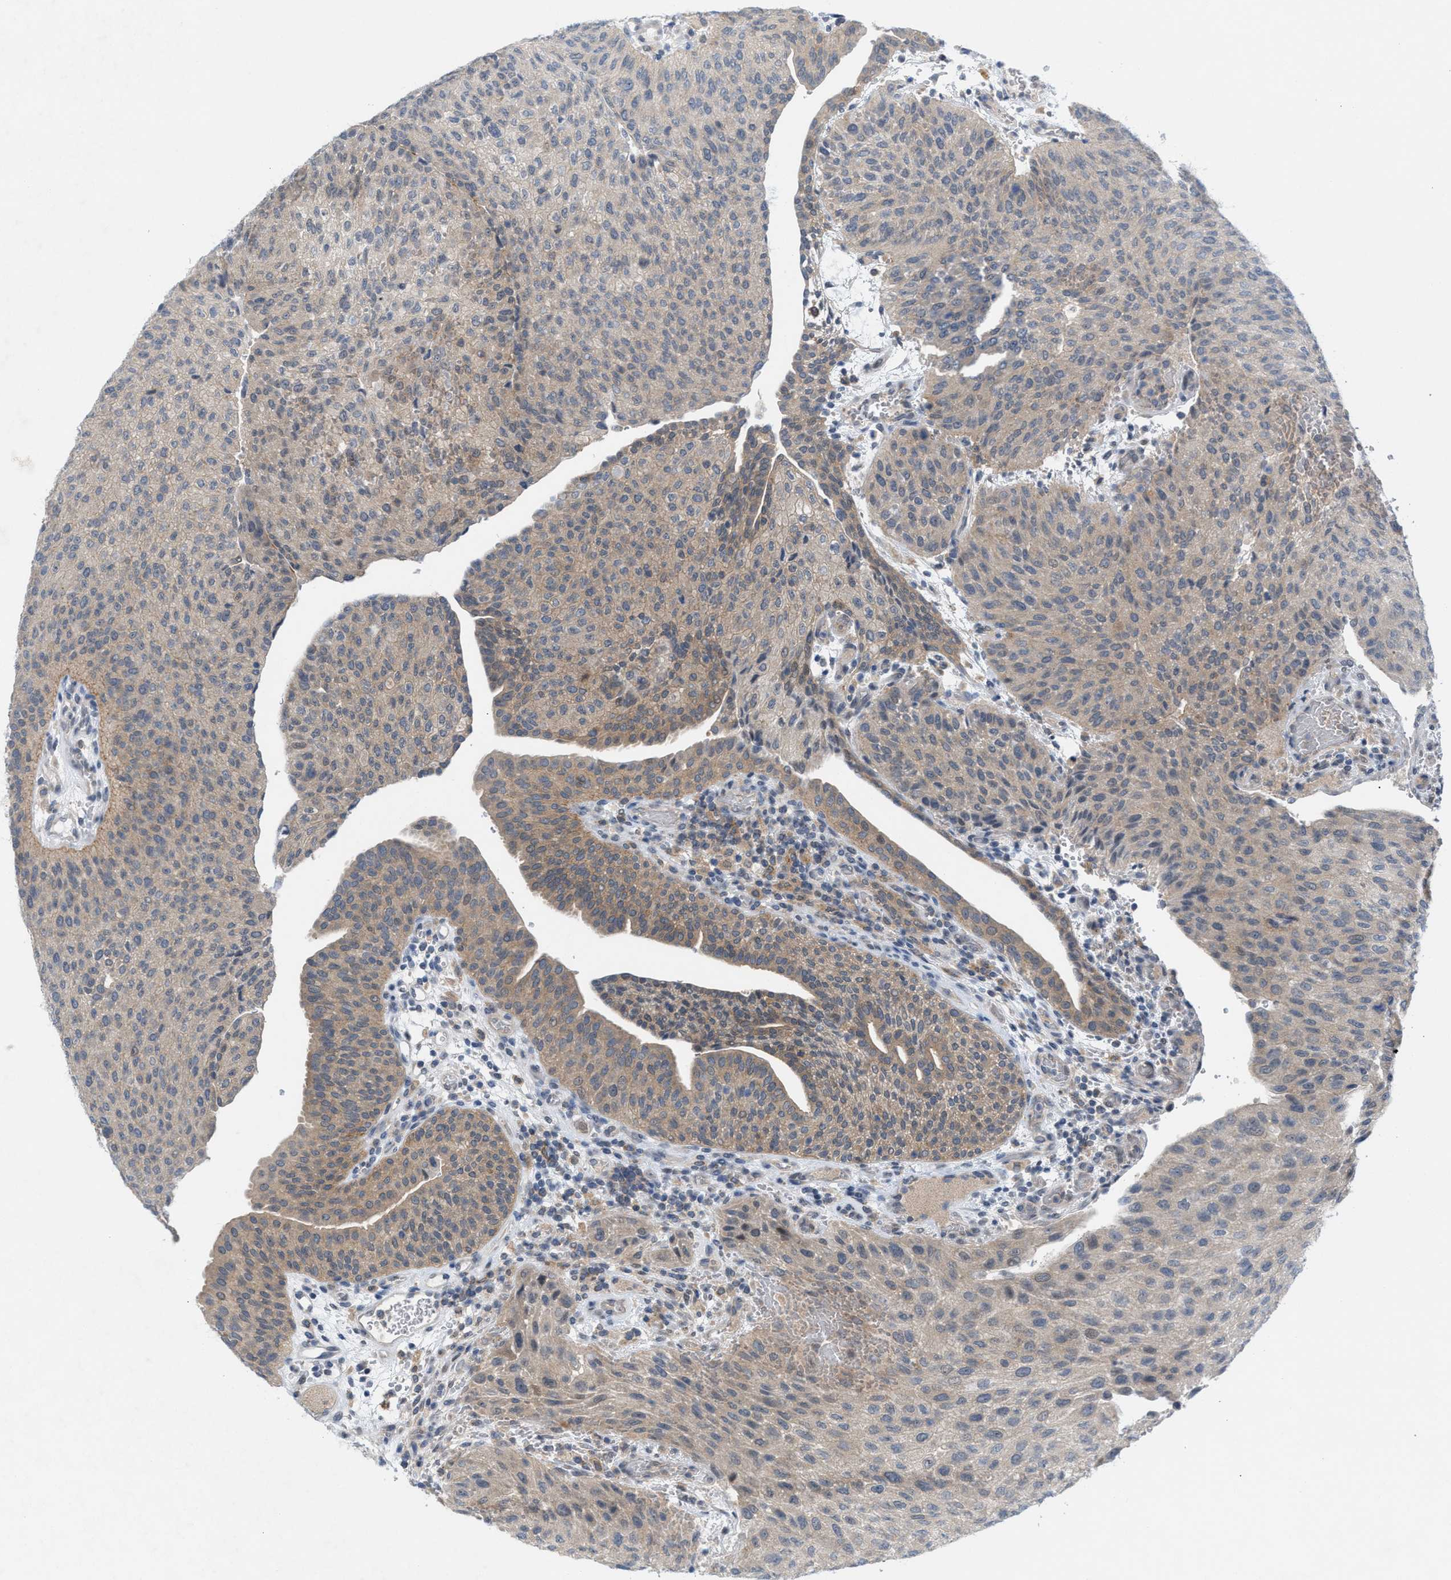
{"staining": {"intensity": "weak", "quantity": "25%-75%", "location": "cytoplasmic/membranous"}, "tissue": "urothelial cancer", "cell_type": "Tumor cells", "image_type": "cancer", "snomed": [{"axis": "morphology", "description": "Urothelial carcinoma, Low grade"}, {"axis": "morphology", "description": "Urothelial carcinoma, High grade"}, {"axis": "topography", "description": "Urinary bladder"}], "caption": "There is low levels of weak cytoplasmic/membranous expression in tumor cells of urothelial carcinoma (high-grade), as demonstrated by immunohistochemical staining (brown color).", "gene": "WIPI2", "patient": {"sex": "male", "age": 35}}